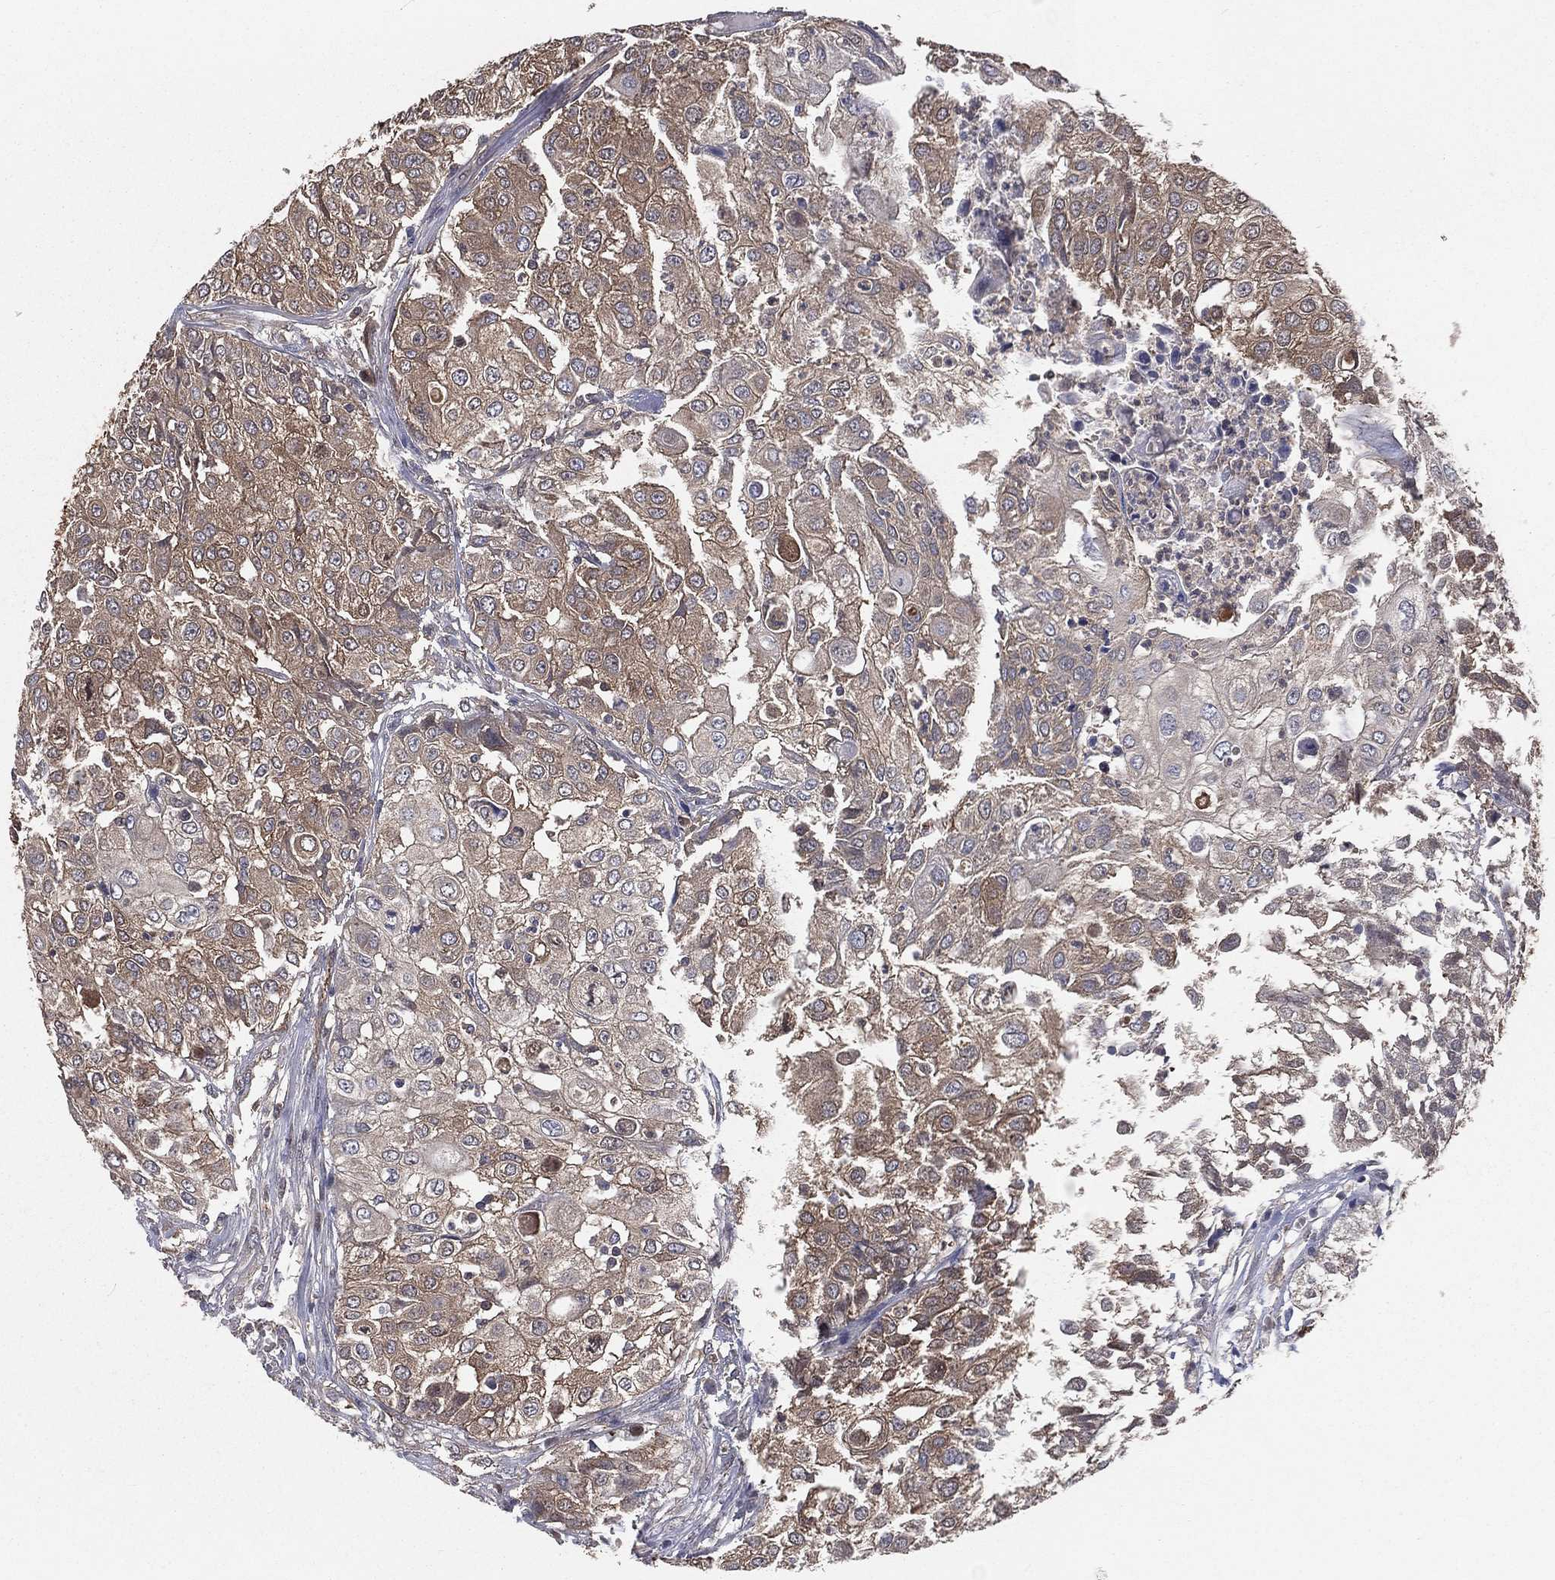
{"staining": {"intensity": "moderate", "quantity": "<25%", "location": "cytoplasmic/membranous,nuclear"}, "tissue": "urothelial cancer", "cell_type": "Tumor cells", "image_type": "cancer", "snomed": [{"axis": "morphology", "description": "Urothelial carcinoma, High grade"}, {"axis": "topography", "description": "Urinary bladder"}], "caption": "Urothelial carcinoma (high-grade) stained for a protein (brown) displays moderate cytoplasmic/membranous and nuclear positive staining in about <25% of tumor cells.", "gene": "TBC1D2", "patient": {"sex": "female", "age": 79}}